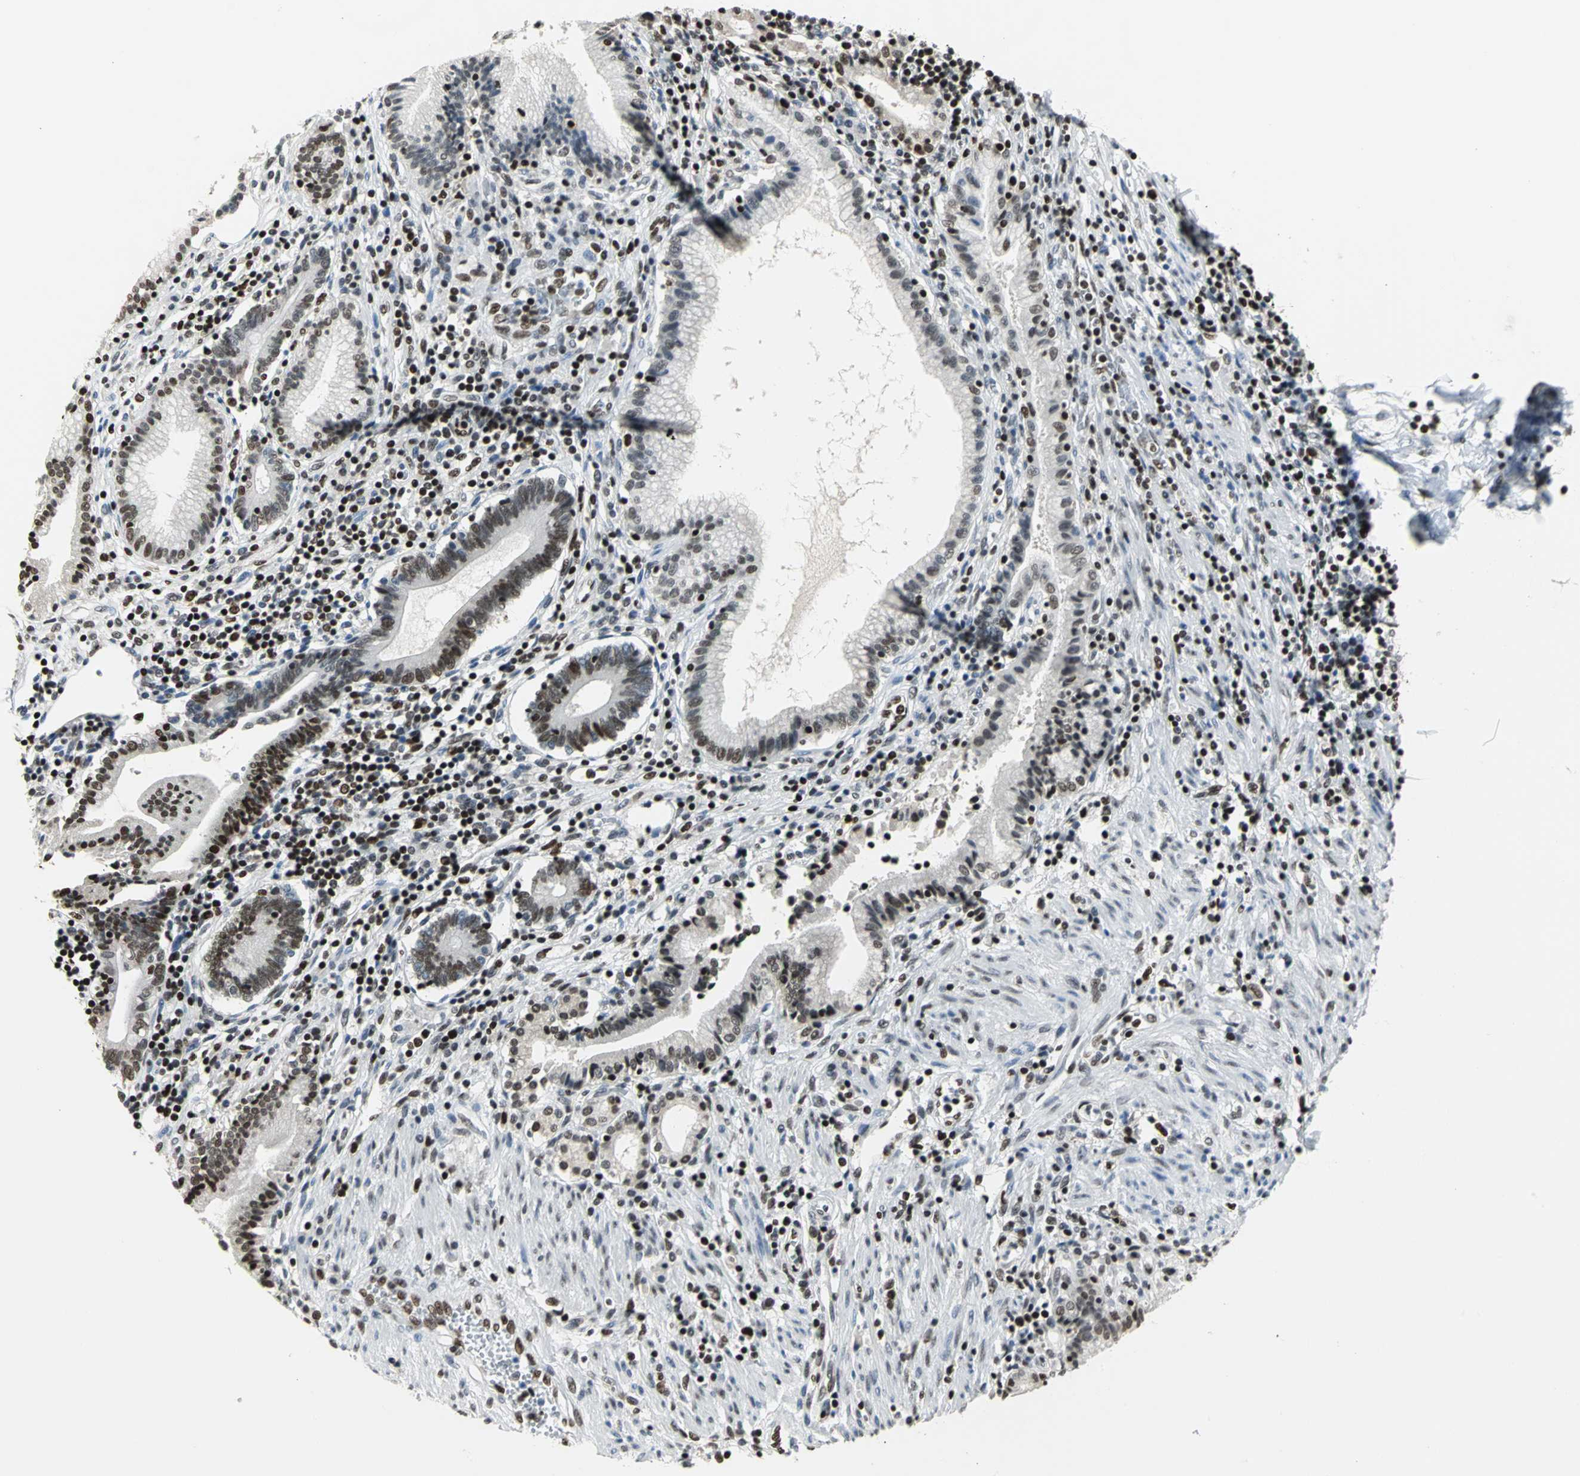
{"staining": {"intensity": "strong", "quantity": ">75%", "location": "nuclear"}, "tissue": "pancreatic cancer", "cell_type": "Tumor cells", "image_type": "cancer", "snomed": [{"axis": "morphology", "description": "Adenocarcinoma, NOS"}, {"axis": "topography", "description": "Pancreas"}], "caption": "High-magnification brightfield microscopy of pancreatic cancer stained with DAB (3,3'-diaminobenzidine) (brown) and counterstained with hematoxylin (blue). tumor cells exhibit strong nuclear expression is seen in about>75% of cells.", "gene": "HNRNPD", "patient": {"sex": "female", "age": 48}}